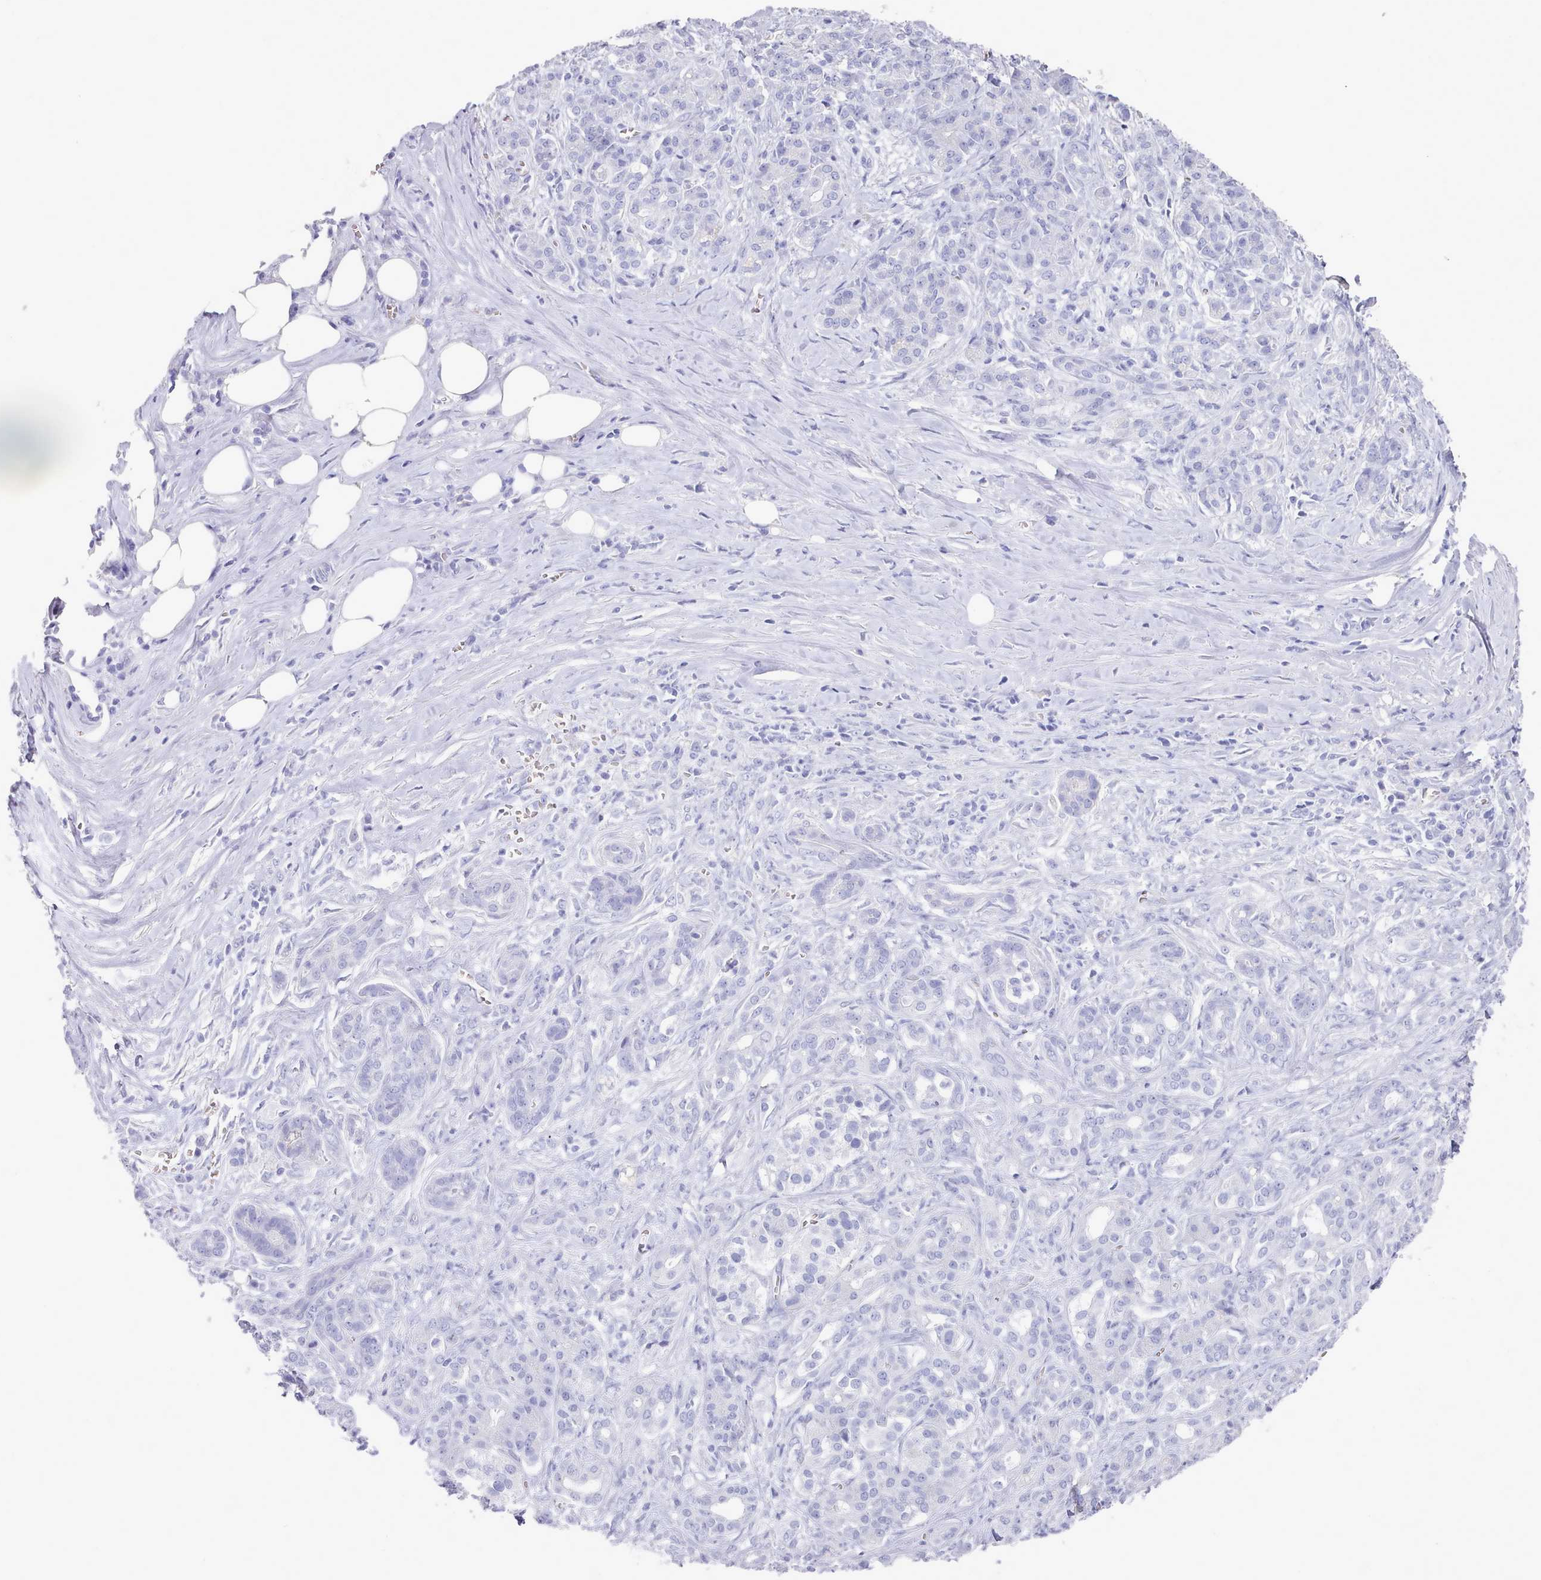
{"staining": {"intensity": "negative", "quantity": "none", "location": "none"}, "tissue": "pancreatic cancer", "cell_type": "Tumor cells", "image_type": "cancer", "snomed": [{"axis": "morphology", "description": "Adenocarcinoma, NOS"}, {"axis": "topography", "description": "Pancreas"}], "caption": "Protein analysis of pancreatic cancer (adenocarcinoma) exhibits no significant expression in tumor cells.", "gene": "LRRC37A", "patient": {"sex": "male", "age": 57}}